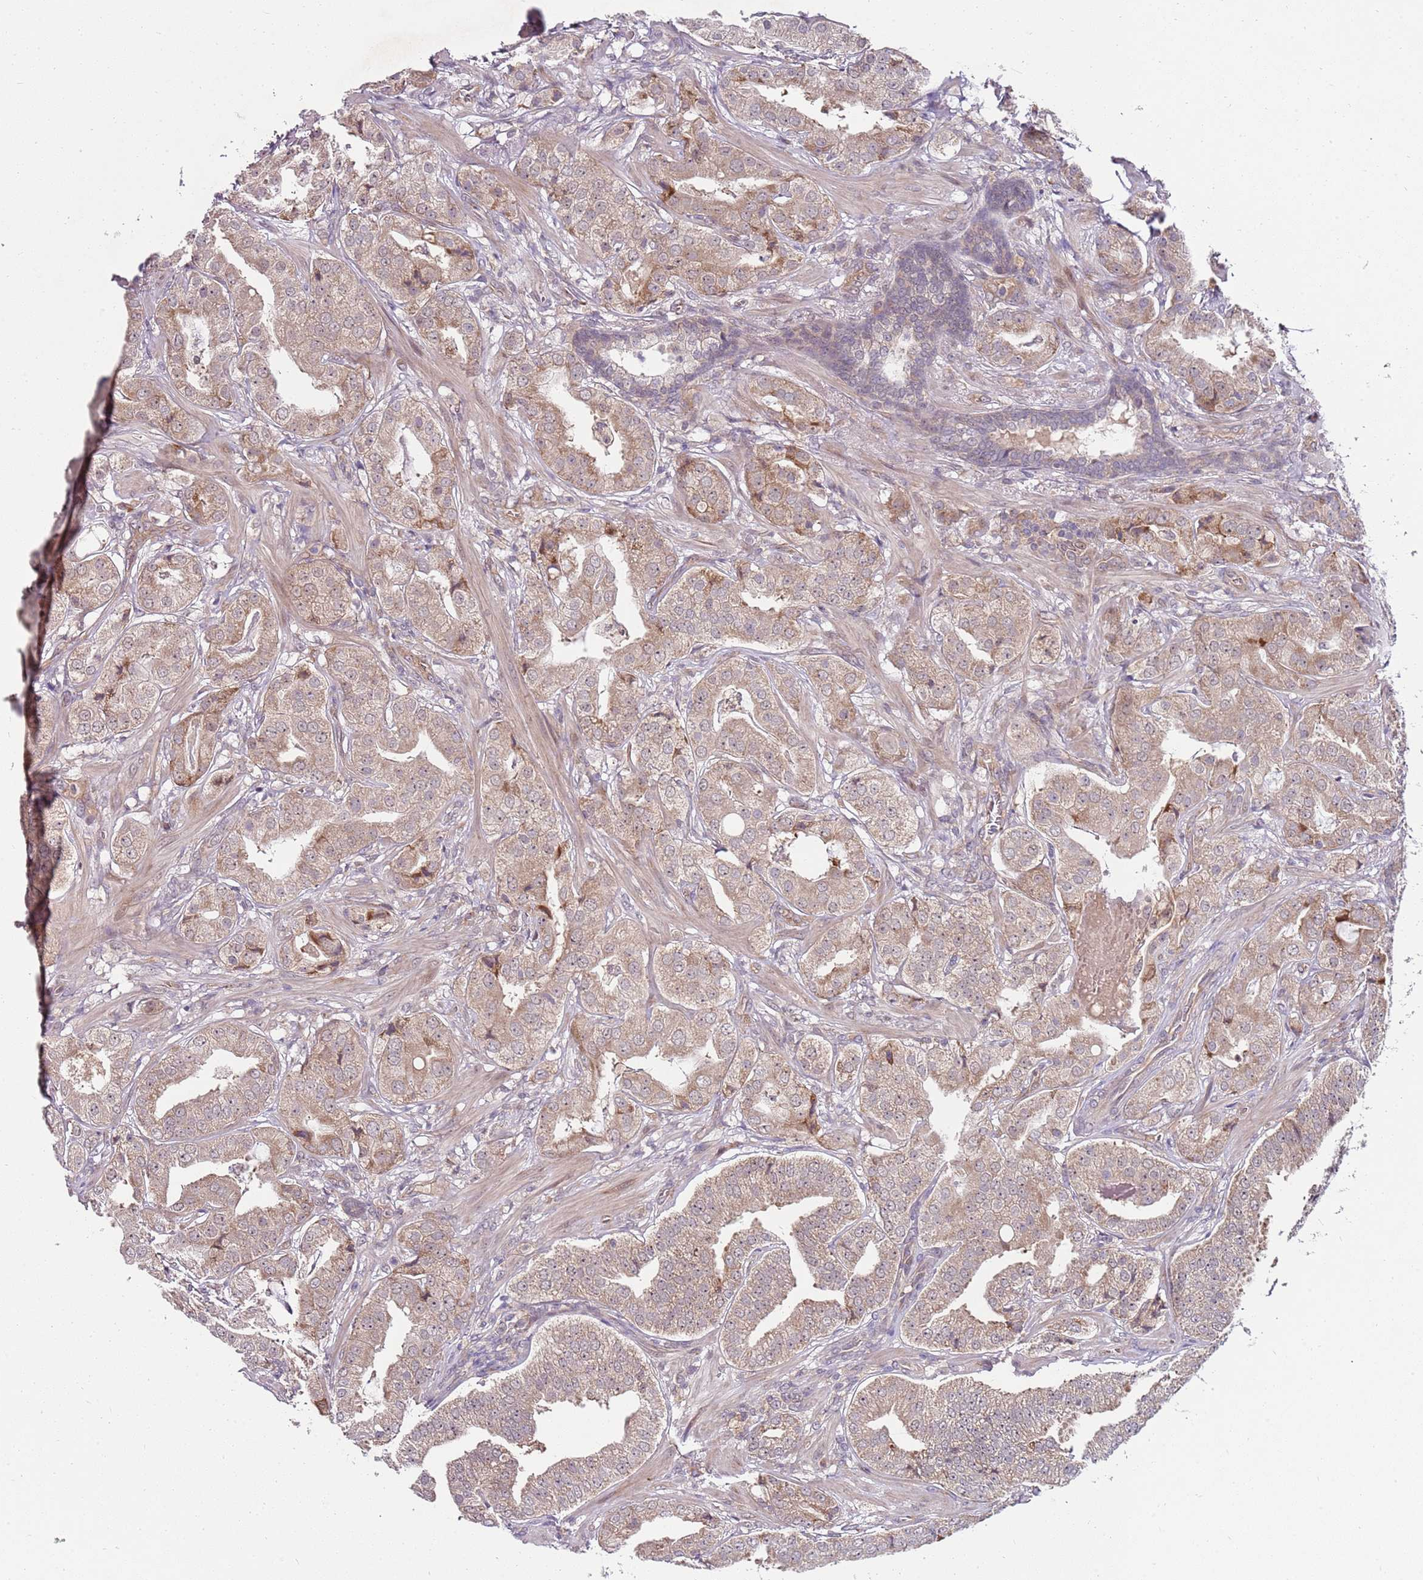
{"staining": {"intensity": "moderate", "quantity": ">75%", "location": "cytoplasmic/membranous"}, "tissue": "prostate cancer", "cell_type": "Tumor cells", "image_type": "cancer", "snomed": [{"axis": "morphology", "description": "Adenocarcinoma, High grade"}, {"axis": "topography", "description": "Prostate"}], "caption": "An image showing moderate cytoplasmic/membranous expression in about >75% of tumor cells in adenocarcinoma (high-grade) (prostate), as visualized by brown immunohistochemical staining.", "gene": "FBXL22", "patient": {"sex": "male", "age": 63}}